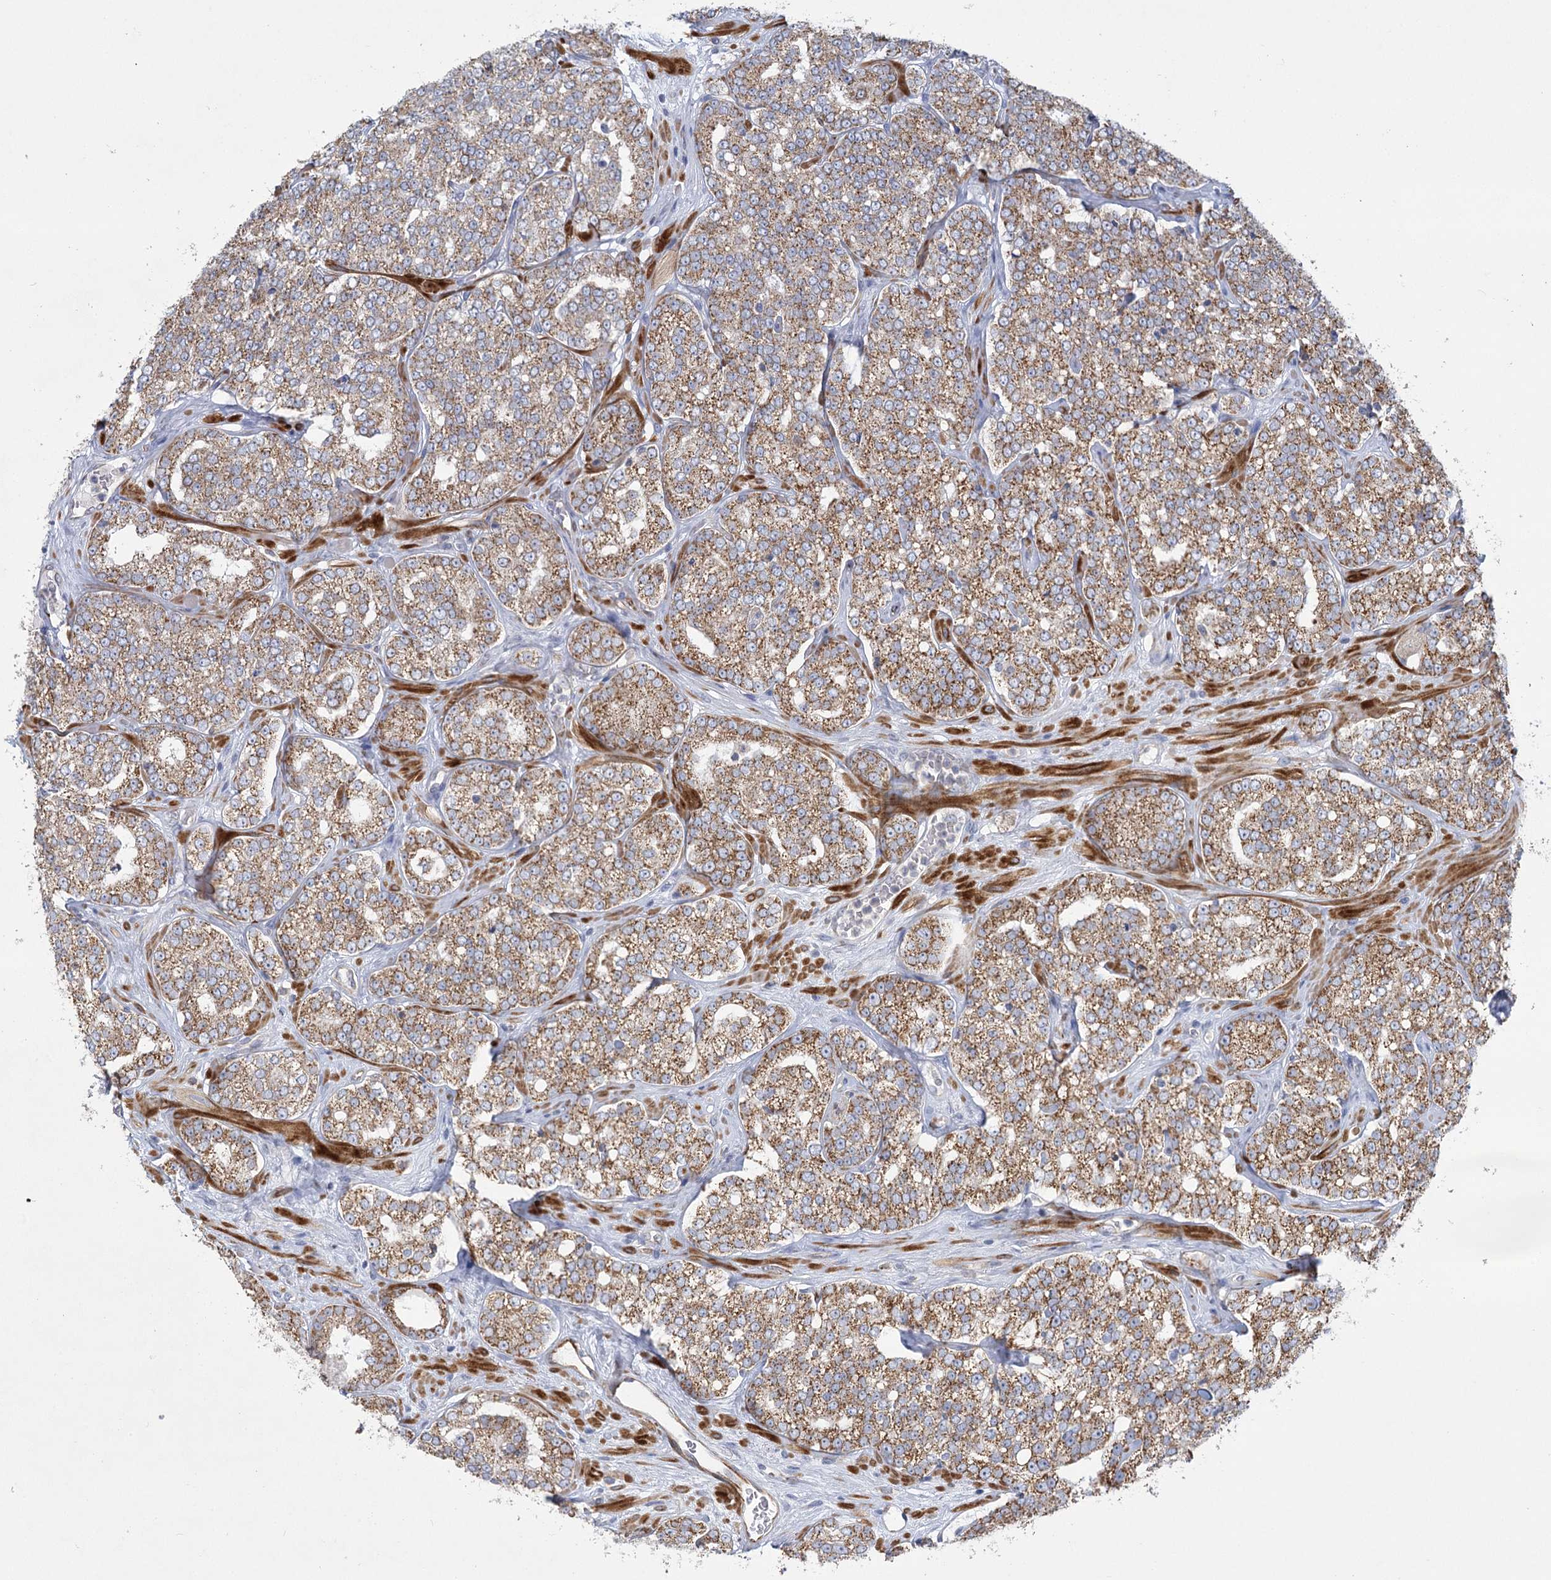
{"staining": {"intensity": "moderate", "quantity": ">75%", "location": "cytoplasmic/membranous"}, "tissue": "prostate cancer", "cell_type": "Tumor cells", "image_type": "cancer", "snomed": [{"axis": "morphology", "description": "Normal tissue, NOS"}, {"axis": "morphology", "description": "Adenocarcinoma, High grade"}, {"axis": "topography", "description": "Prostate"}], "caption": "This histopathology image exhibits prostate cancer (high-grade adenocarcinoma) stained with immunohistochemistry to label a protein in brown. The cytoplasmic/membranous of tumor cells show moderate positivity for the protein. Nuclei are counter-stained blue.", "gene": "DHTKD1", "patient": {"sex": "male", "age": 83}}